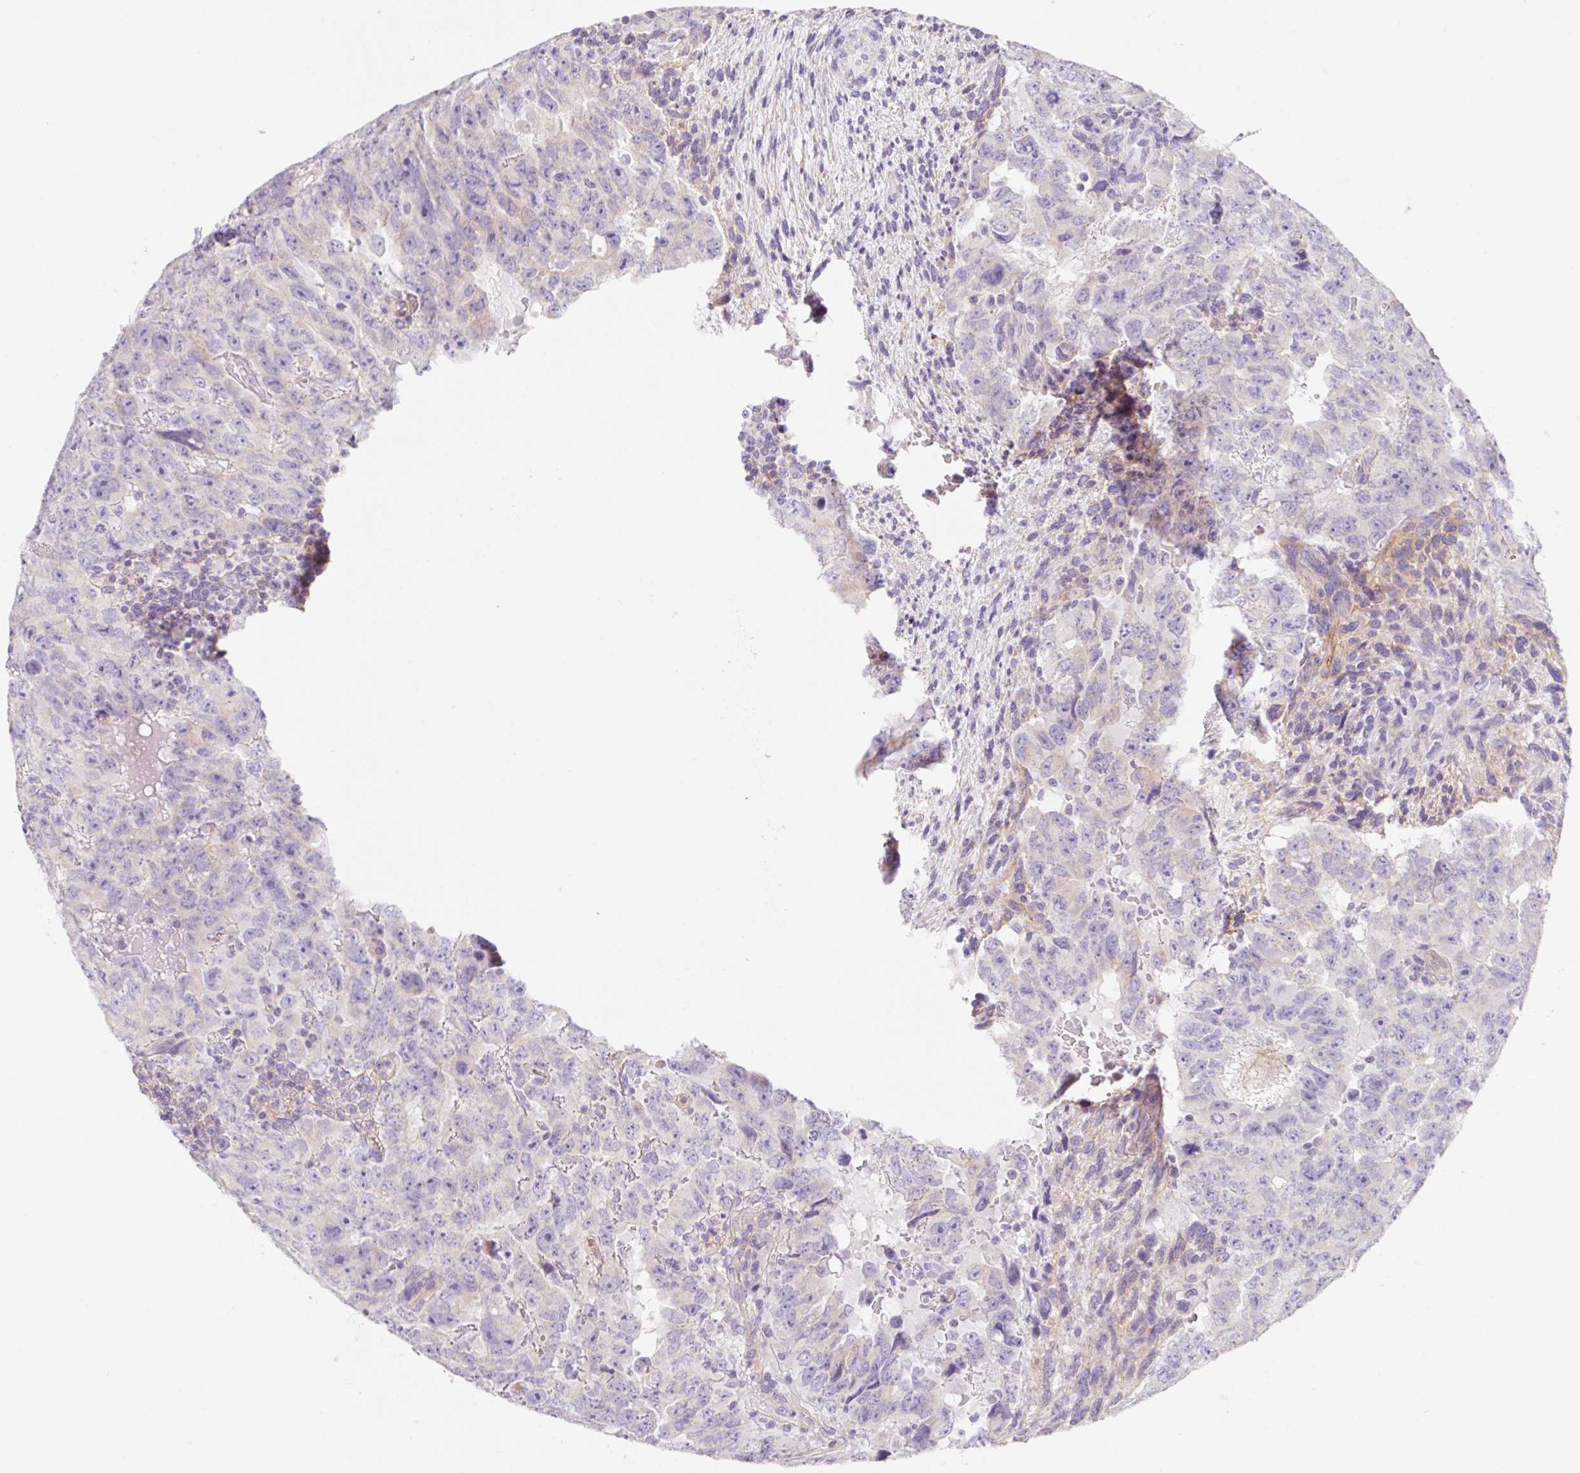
{"staining": {"intensity": "negative", "quantity": "none", "location": "none"}, "tissue": "testis cancer", "cell_type": "Tumor cells", "image_type": "cancer", "snomed": [{"axis": "morphology", "description": "Carcinoma, Embryonal, NOS"}, {"axis": "topography", "description": "Testis"}], "caption": "IHC photomicrograph of neoplastic tissue: embryonal carcinoma (testis) stained with DAB exhibits no significant protein positivity in tumor cells.", "gene": "LYVE1", "patient": {"sex": "male", "age": 24}}